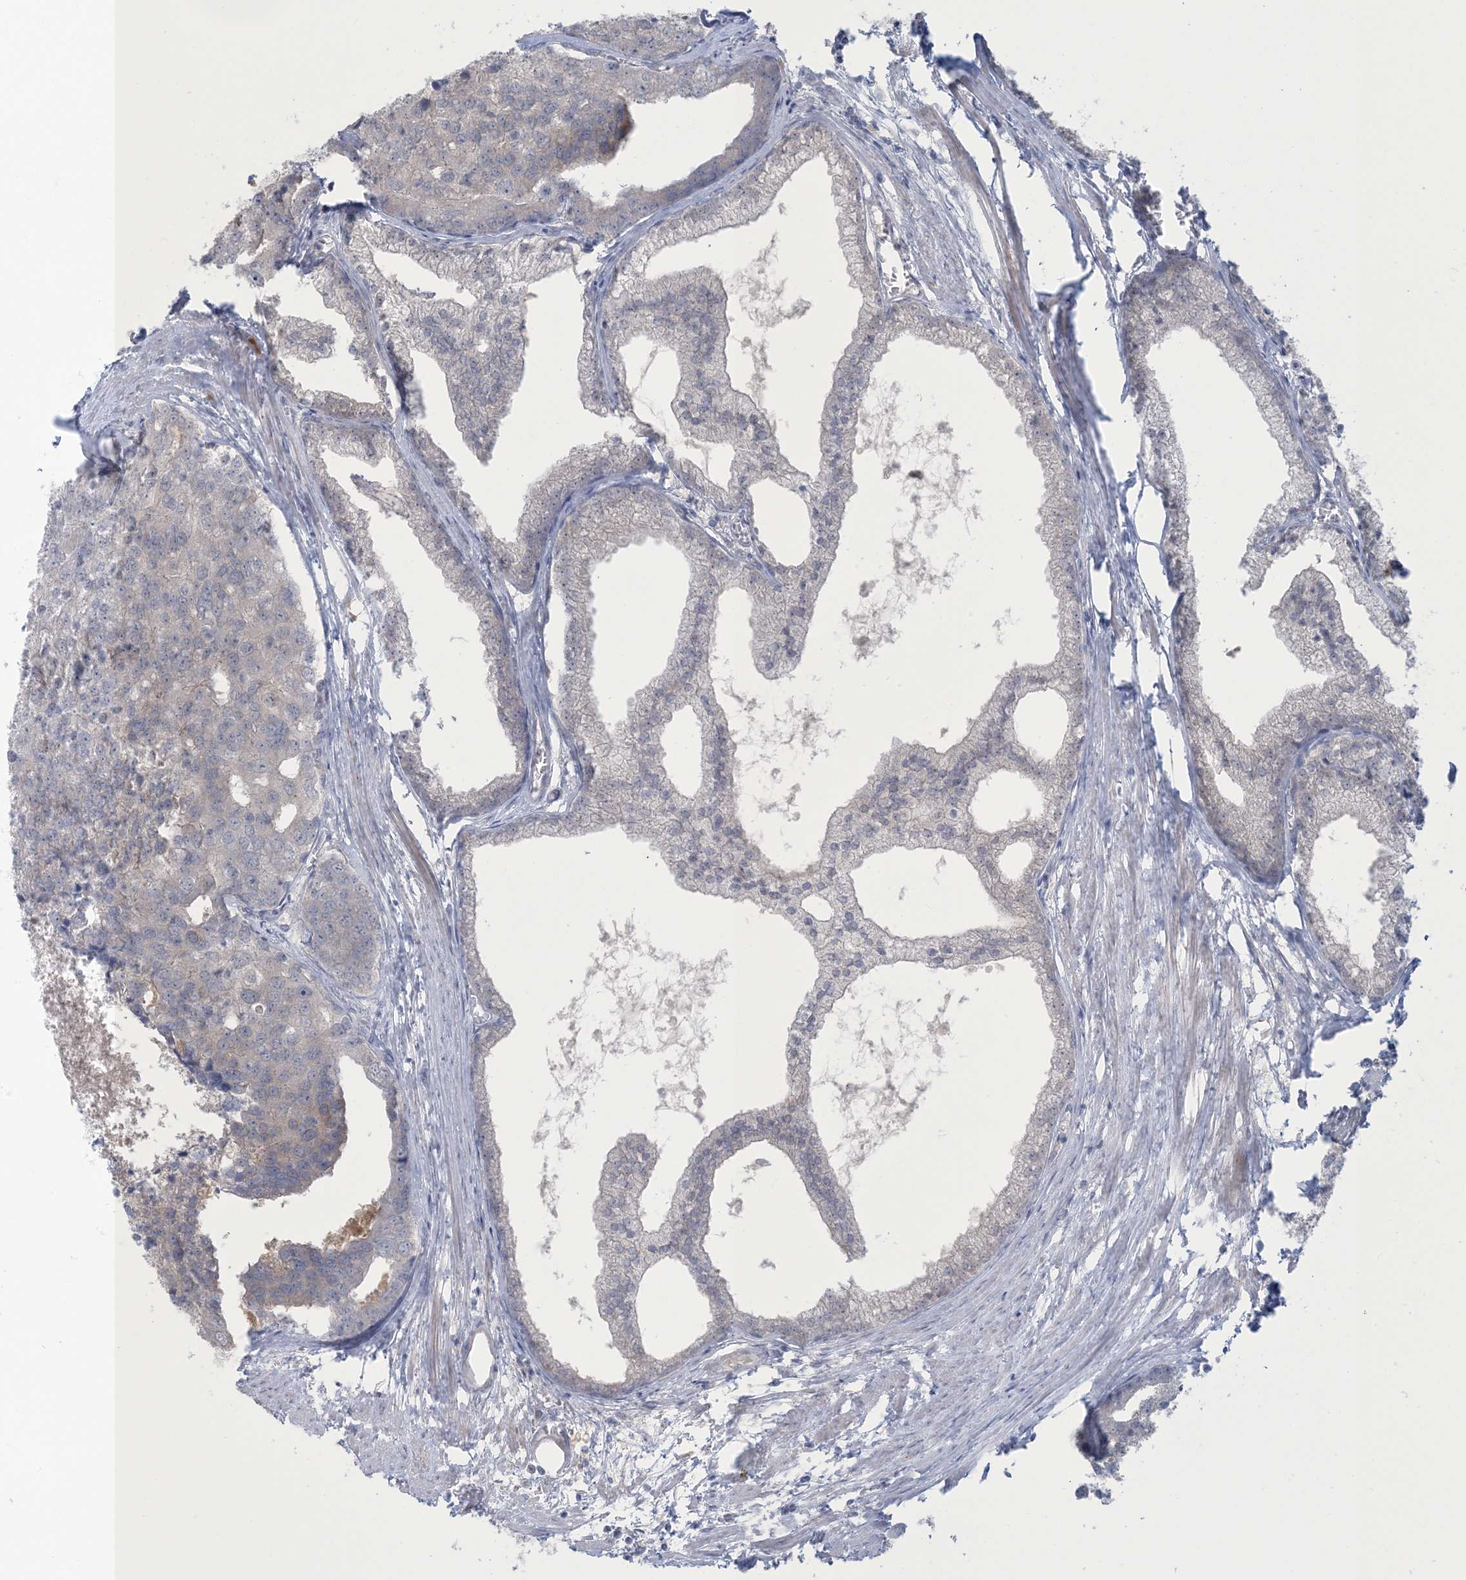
{"staining": {"intensity": "negative", "quantity": "none", "location": "none"}, "tissue": "prostate cancer", "cell_type": "Tumor cells", "image_type": "cancer", "snomed": [{"axis": "morphology", "description": "Adenocarcinoma, High grade"}, {"axis": "topography", "description": "Prostate"}], "caption": "This is an immunohistochemistry photomicrograph of human adenocarcinoma (high-grade) (prostate). There is no staining in tumor cells.", "gene": "NRBP2", "patient": {"sex": "male", "age": 50}}